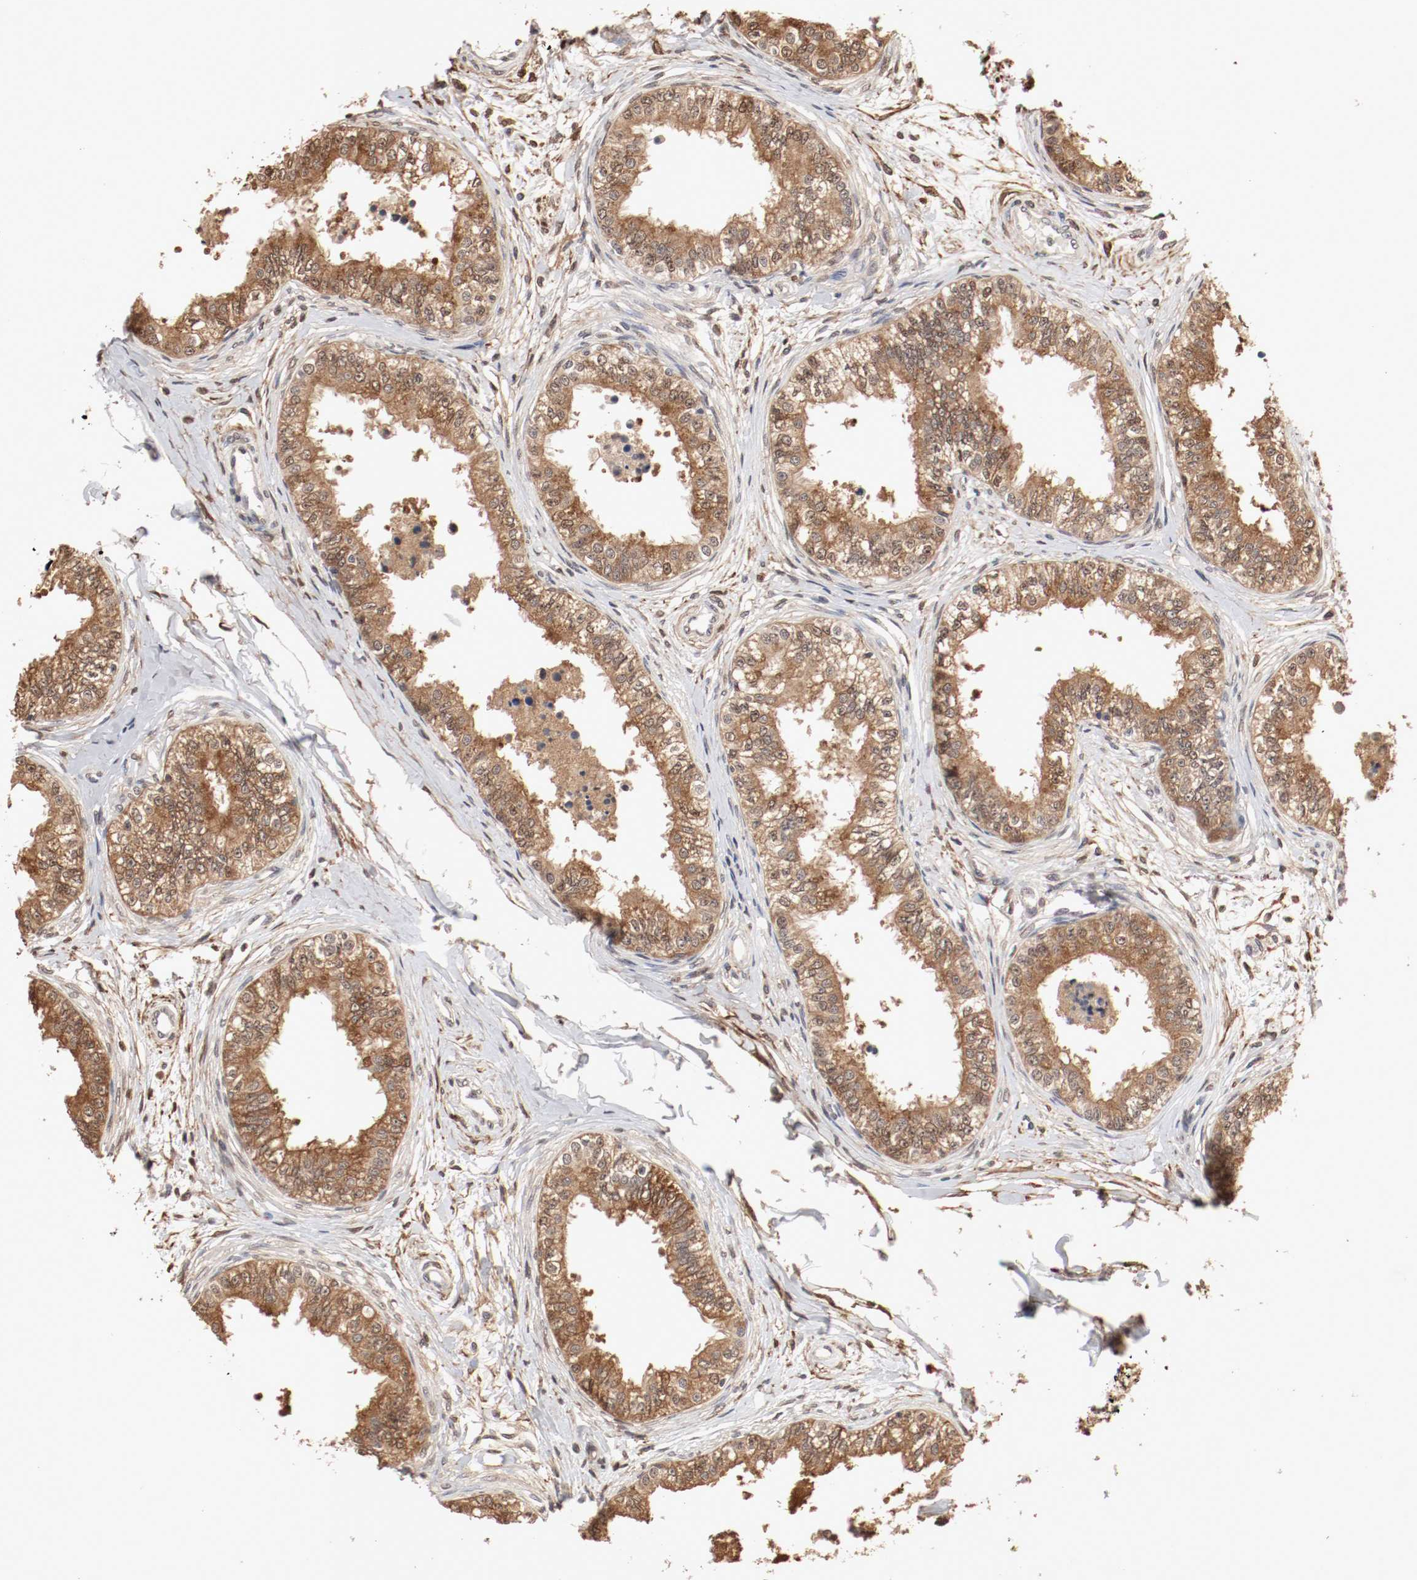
{"staining": {"intensity": "moderate", "quantity": ">75%", "location": "cytoplasmic/membranous,nuclear"}, "tissue": "epididymis", "cell_type": "Glandular cells", "image_type": "normal", "snomed": [{"axis": "morphology", "description": "Normal tissue, NOS"}, {"axis": "morphology", "description": "Adenocarcinoma, metastatic, NOS"}, {"axis": "topography", "description": "Testis"}, {"axis": "topography", "description": "Epididymis"}], "caption": "Benign epididymis reveals moderate cytoplasmic/membranous,nuclear positivity in approximately >75% of glandular cells, visualized by immunohistochemistry.", "gene": "WASL", "patient": {"sex": "male", "age": 26}}